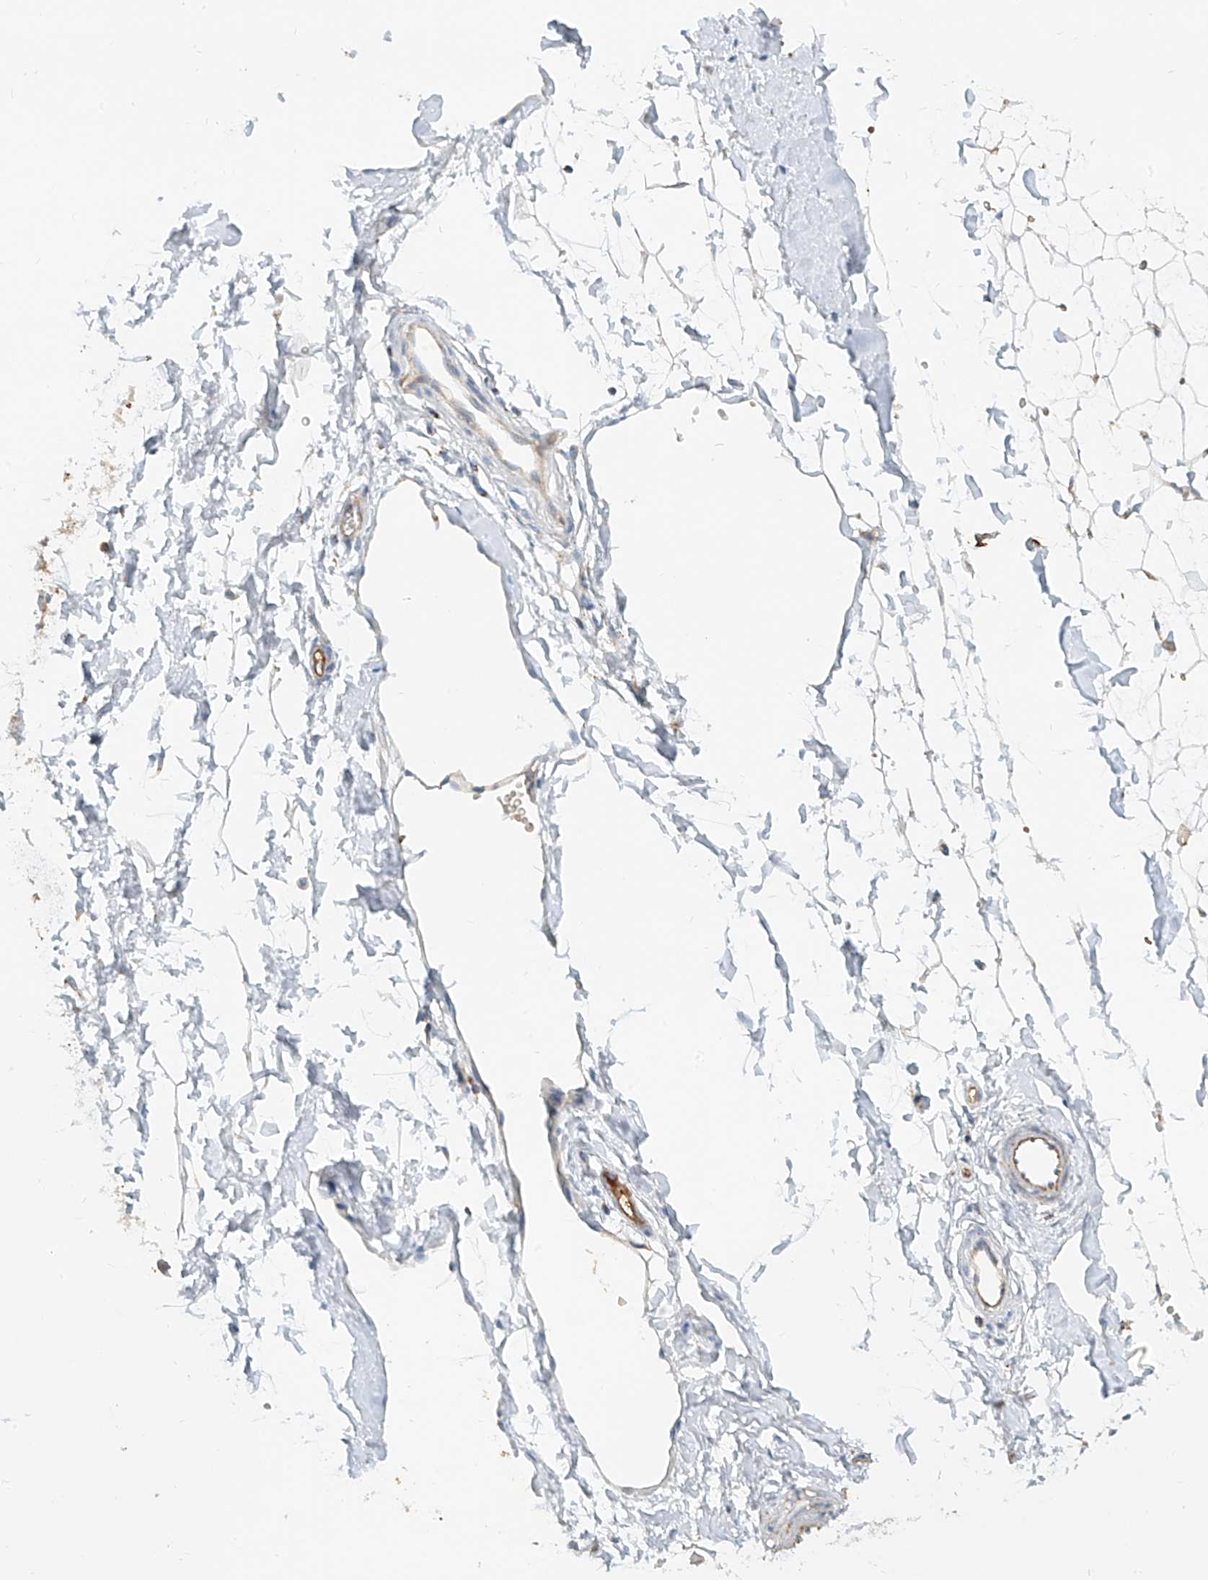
{"staining": {"intensity": "moderate", "quantity": "25%-75%", "location": "cytoplasmic/membranous"}, "tissue": "adipose tissue", "cell_type": "Adipocytes", "image_type": "normal", "snomed": [{"axis": "morphology", "description": "Normal tissue, NOS"}, {"axis": "topography", "description": "Breast"}], "caption": "Protein staining reveals moderate cytoplasmic/membranous positivity in approximately 25%-75% of adipocytes in normal adipose tissue. Immunohistochemistry (ihc) stains the protein in brown and the nuclei are stained blue.", "gene": "OCSTAMP", "patient": {"sex": "female", "age": 23}}